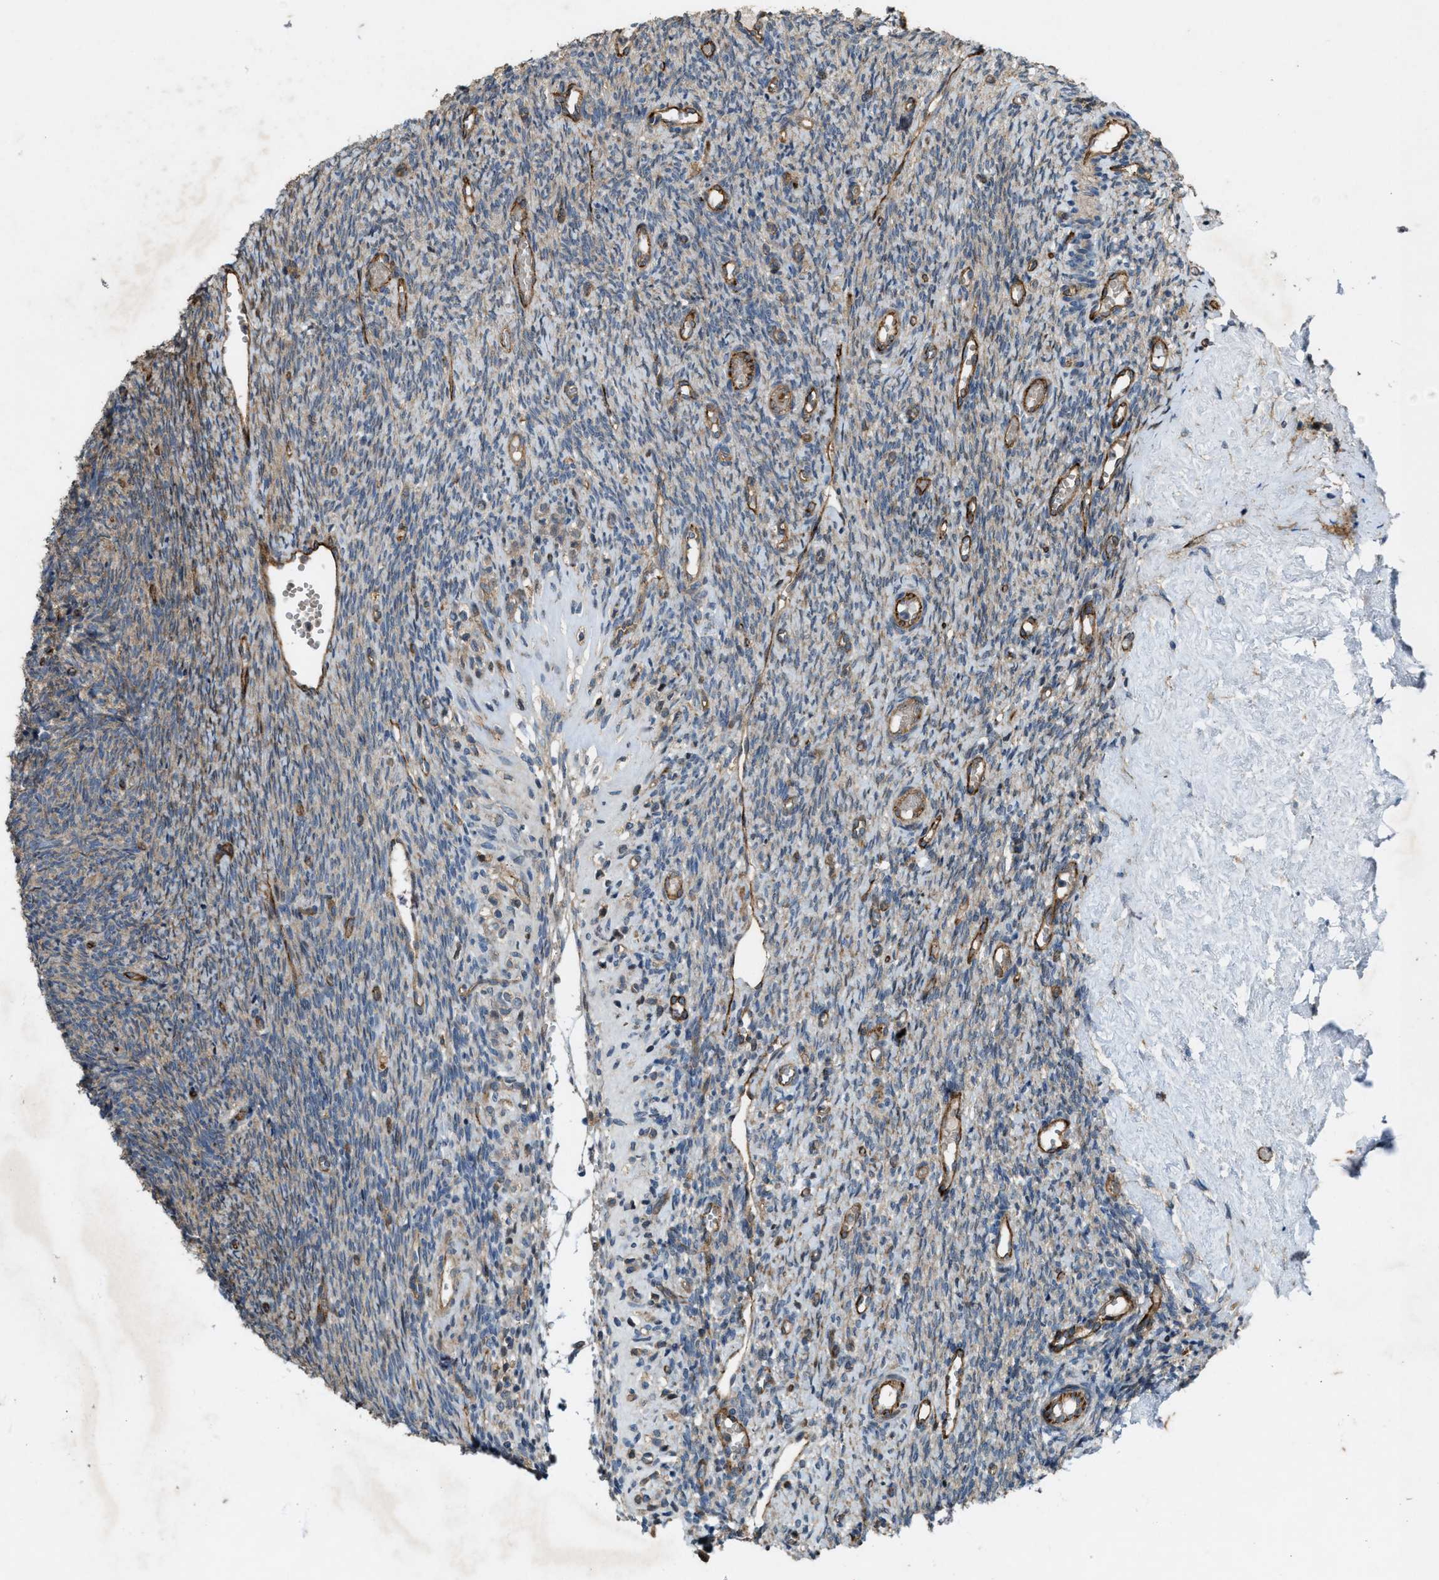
{"staining": {"intensity": "weak", "quantity": "<25%", "location": "cytoplasmic/membranous"}, "tissue": "ovary", "cell_type": "Ovarian stroma cells", "image_type": "normal", "snomed": [{"axis": "morphology", "description": "Normal tissue, NOS"}, {"axis": "topography", "description": "Ovary"}], "caption": "High power microscopy image of an immunohistochemistry photomicrograph of normal ovary, revealing no significant expression in ovarian stroma cells.", "gene": "LRRC72", "patient": {"sex": "female", "age": 41}}